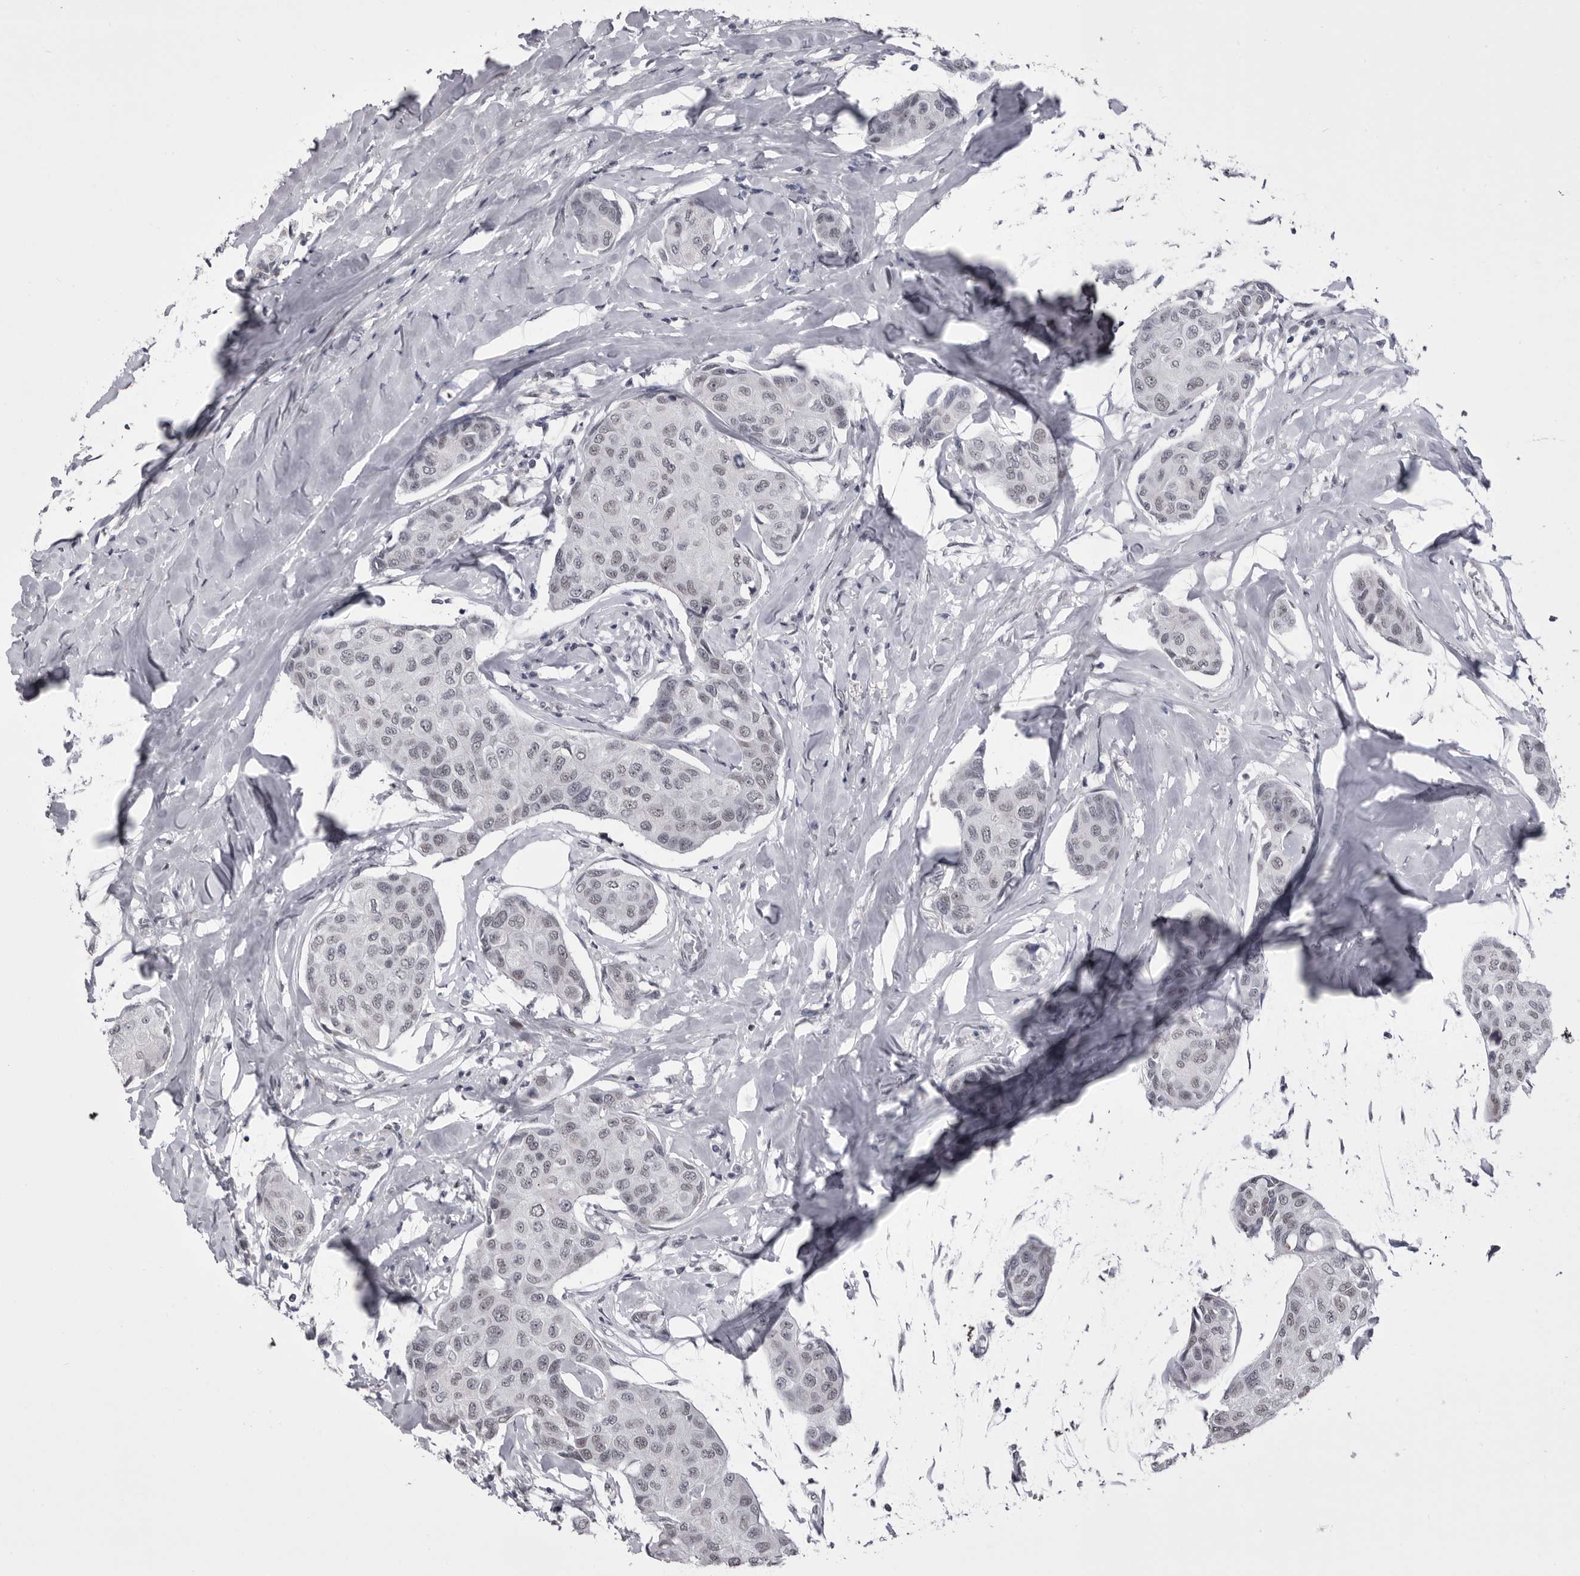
{"staining": {"intensity": "negative", "quantity": "none", "location": "none"}, "tissue": "breast cancer", "cell_type": "Tumor cells", "image_type": "cancer", "snomed": [{"axis": "morphology", "description": "Duct carcinoma"}, {"axis": "topography", "description": "Breast"}], "caption": "An image of human breast cancer (infiltrating ductal carcinoma) is negative for staining in tumor cells.", "gene": "PRPF3", "patient": {"sex": "female", "age": 80}}